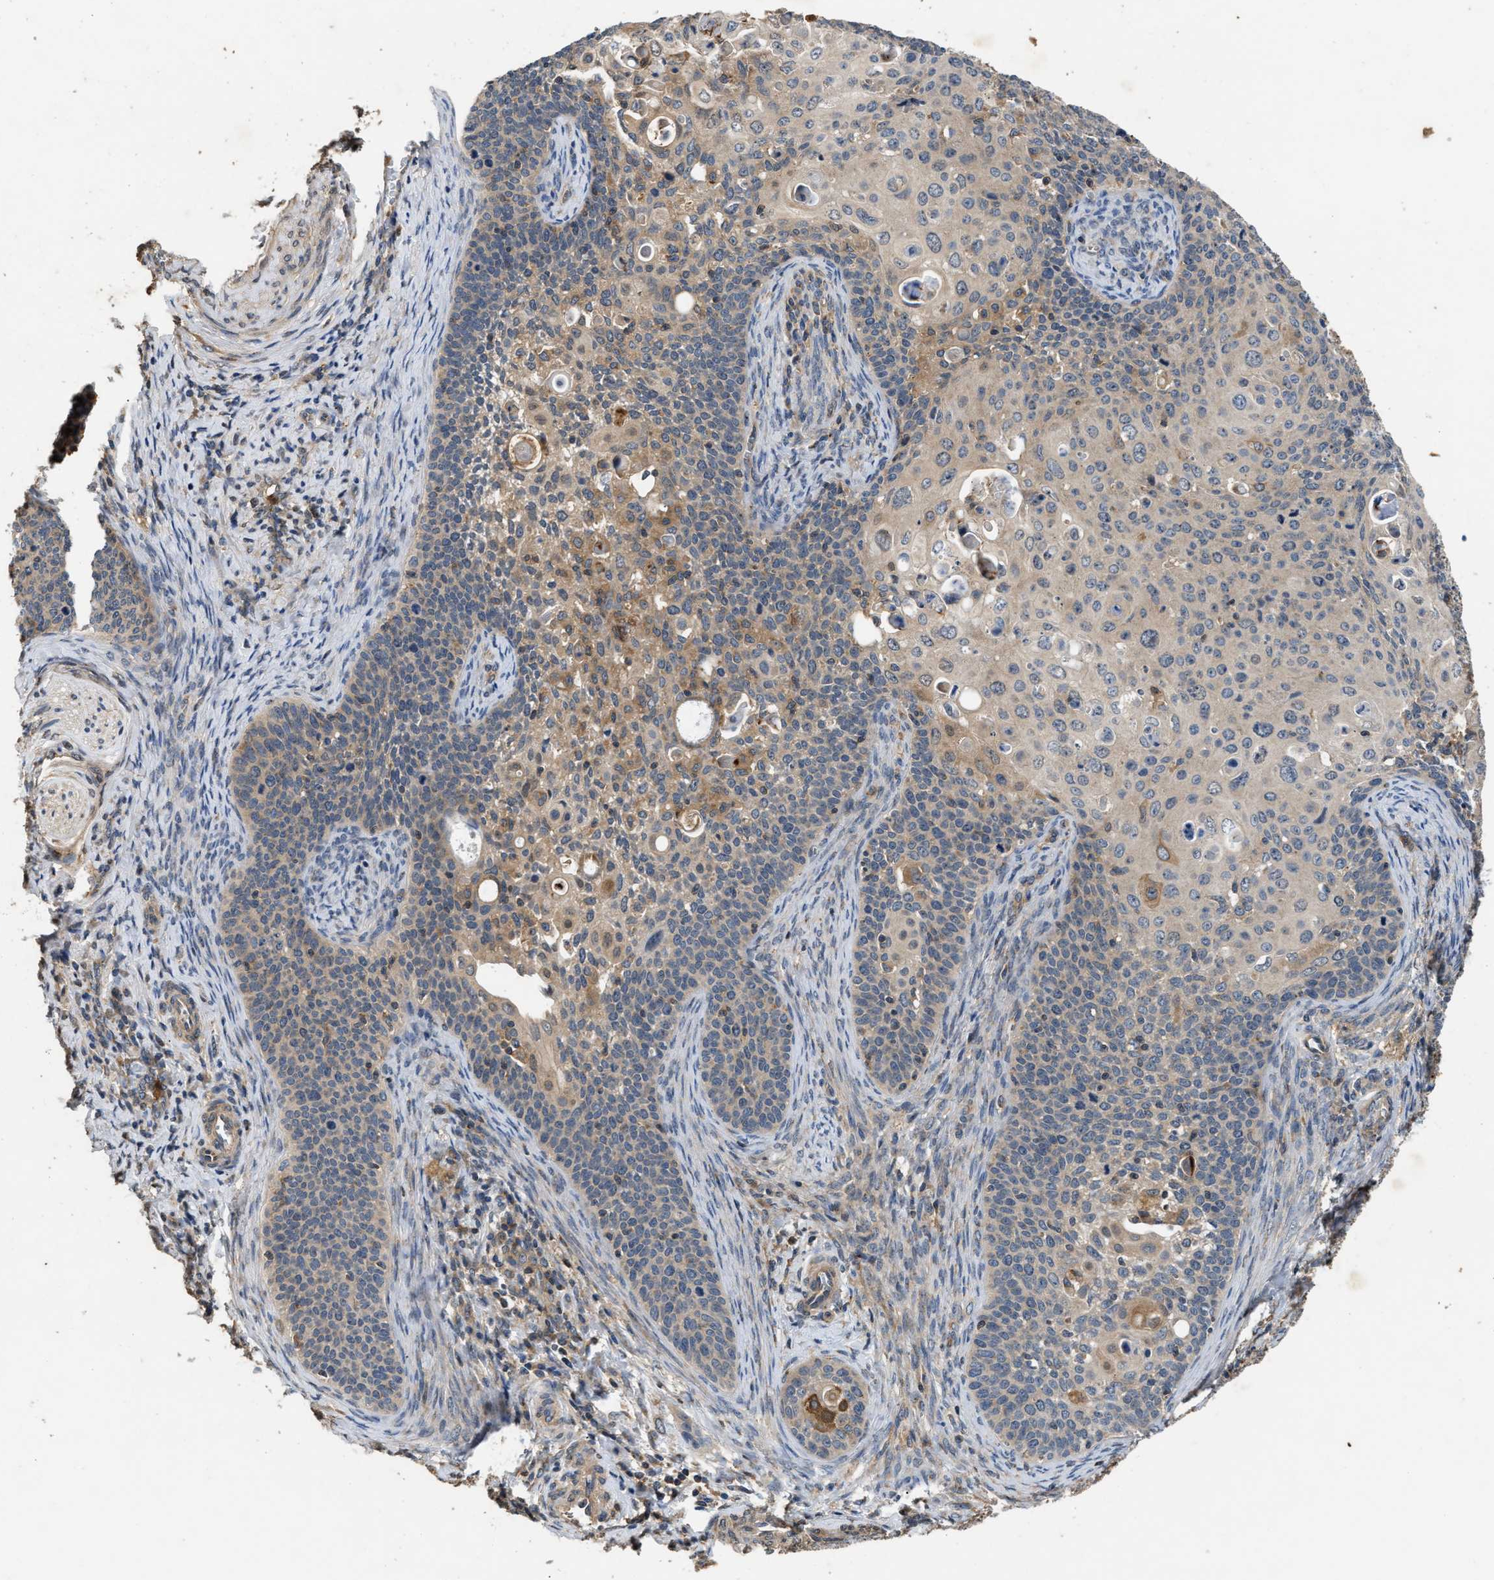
{"staining": {"intensity": "weak", "quantity": "25%-75%", "location": "cytoplasmic/membranous"}, "tissue": "cervical cancer", "cell_type": "Tumor cells", "image_type": "cancer", "snomed": [{"axis": "morphology", "description": "Squamous cell carcinoma, NOS"}, {"axis": "topography", "description": "Cervix"}], "caption": "Immunohistochemical staining of human squamous cell carcinoma (cervical) demonstrates low levels of weak cytoplasmic/membranous positivity in about 25%-75% of tumor cells.", "gene": "CHUK", "patient": {"sex": "female", "age": 33}}